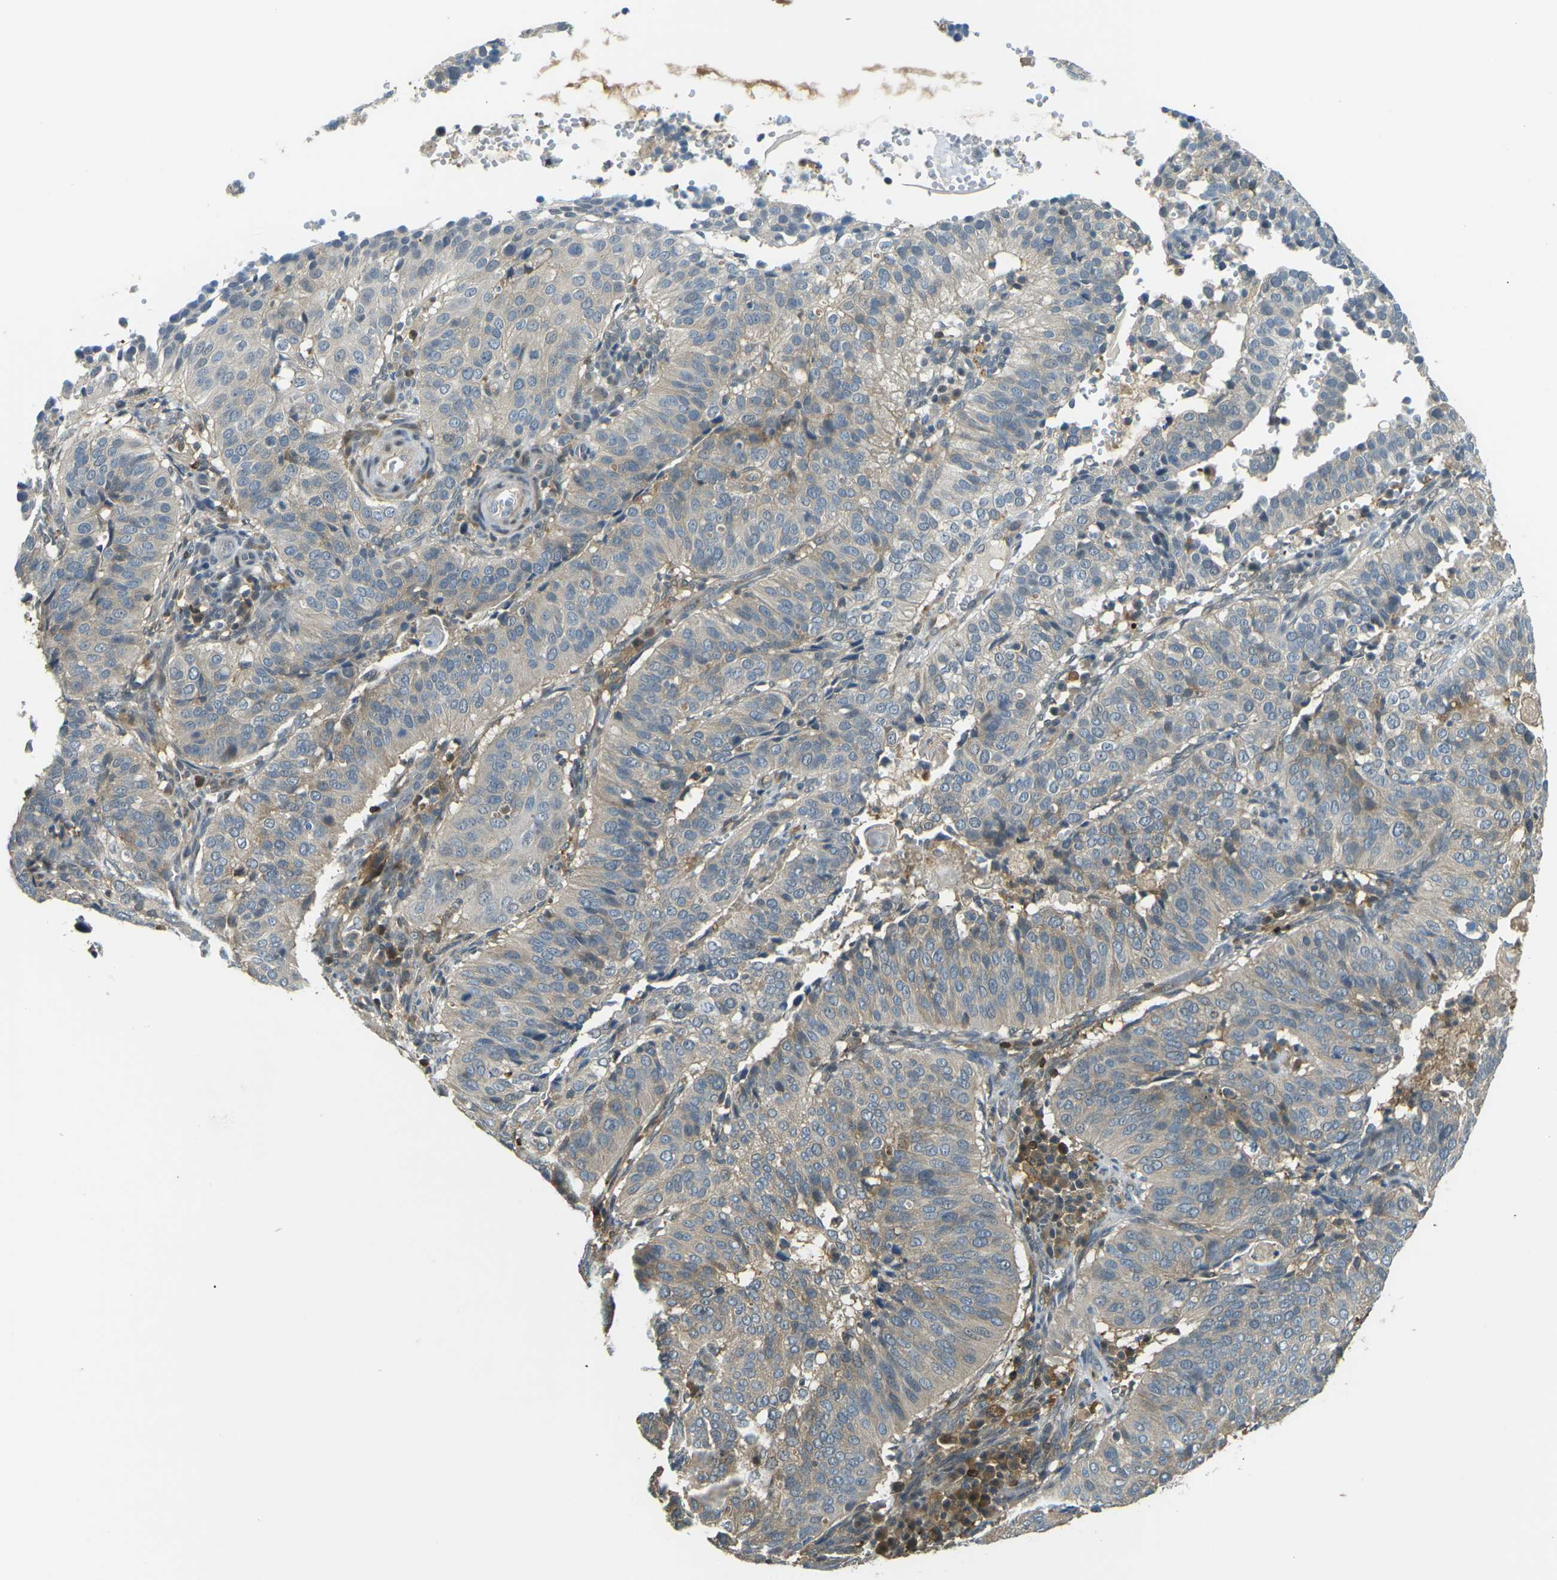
{"staining": {"intensity": "weak", "quantity": ">75%", "location": "cytoplasmic/membranous"}, "tissue": "cervical cancer", "cell_type": "Tumor cells", "image_type": "cancer", "snomed": [{"axis": "morphology", "description": "Normal tissue, NOS"}, {"axis": "morphology", "description": "Squamous cell carcinoma, NOS"}, {"axis": "topography", "description": "Cervix"}], "caption": "Immunohistochemistry (DAB (3,3'-diaminobenzidine)) staining of cervical squamous cell carcinoma demonstrates weak cytoplasmic/membranous protein positivity in about >75% of tumor cells.", "gene": "PIEZO2", "patient": {"sex": "female", "age": 39}}